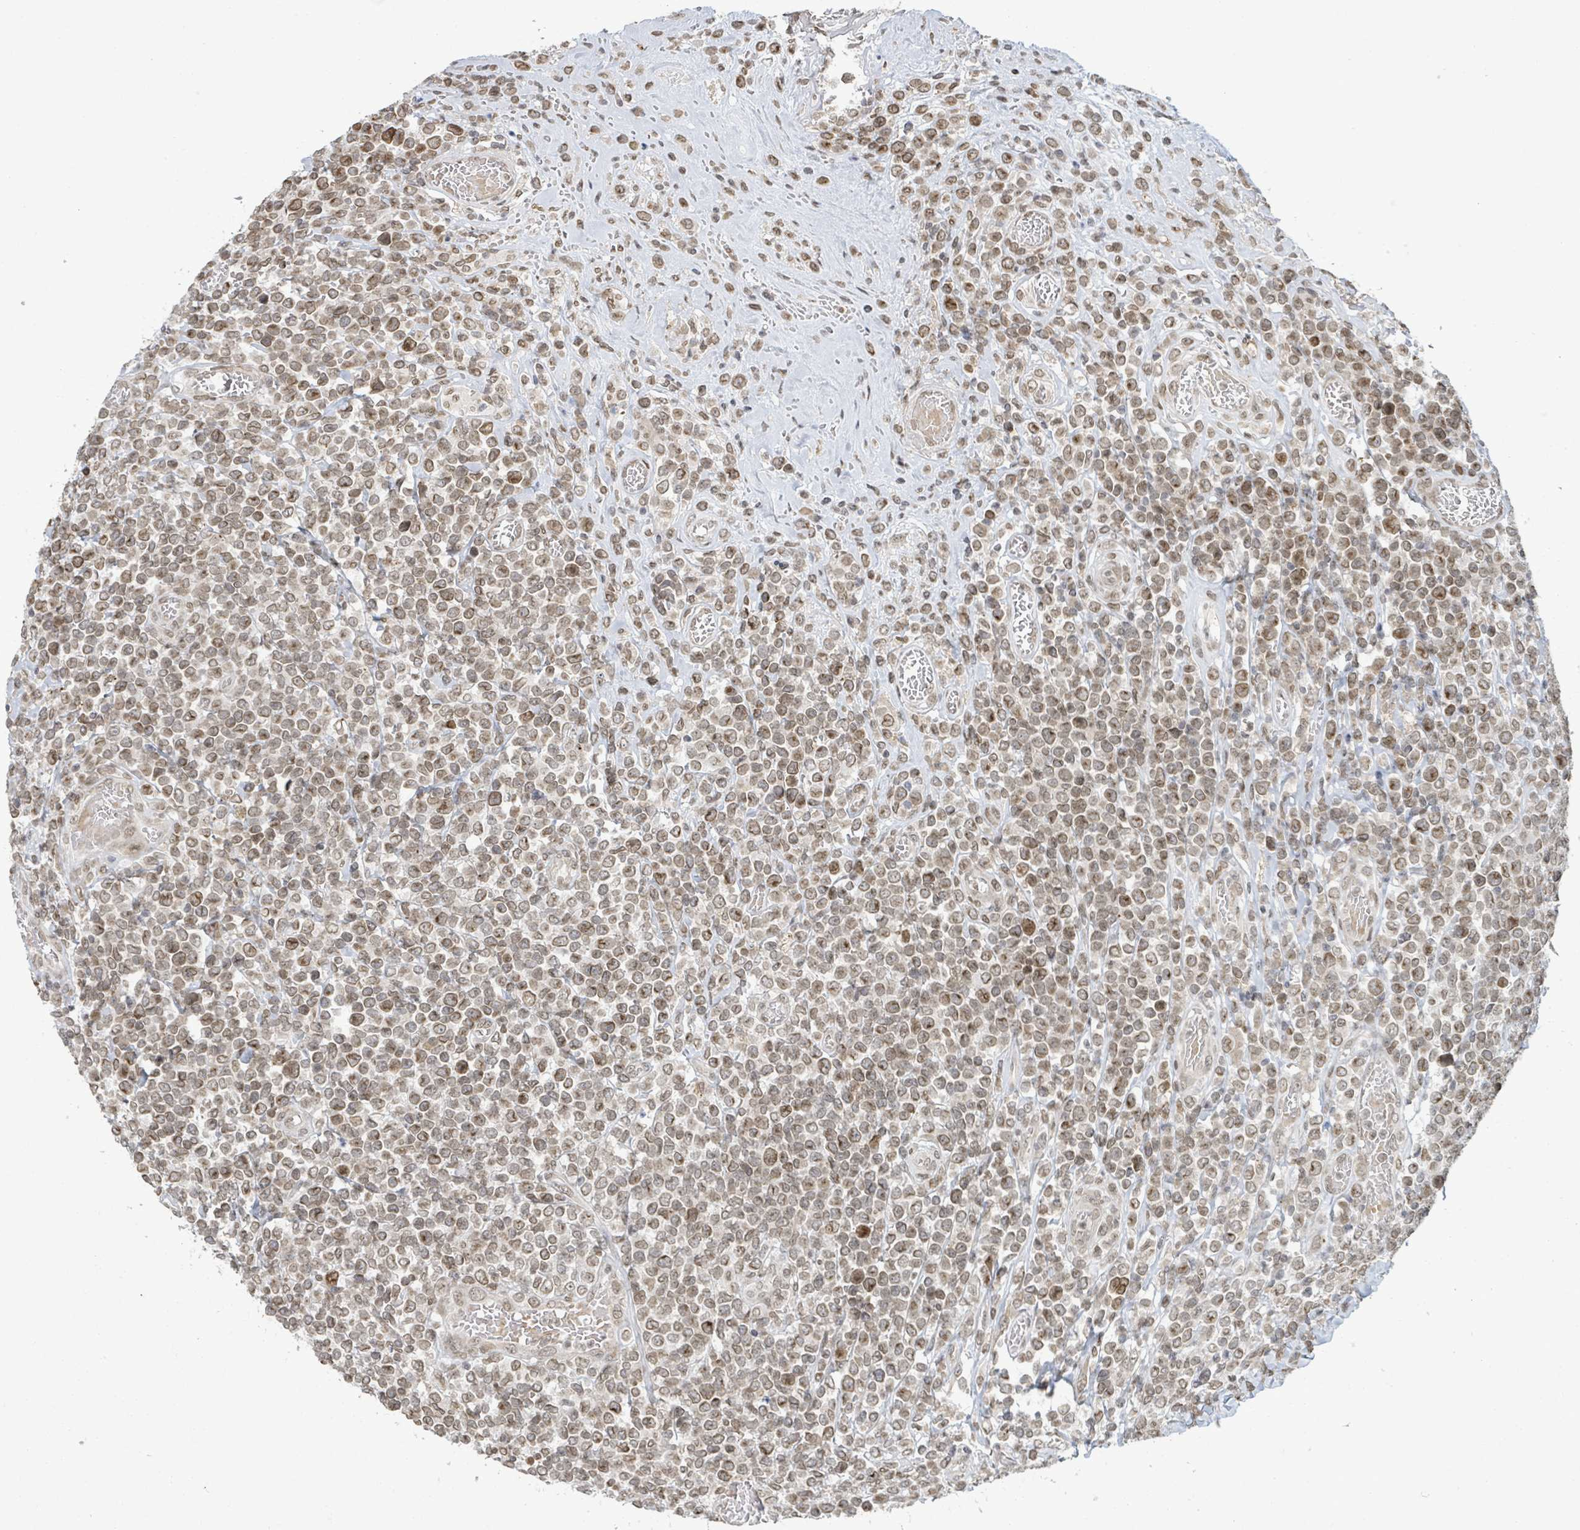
{"staining": {"intensity": "moderate", "quantity": ">75%", "location": "nuclear"}, "tissue": "lymphoma", "cell_type": "Tumor cells", "image_type": "cancer", "snomed": [{"axis": "morphology", "description": "Malignant lymphoma, non-Hodgkin's type, High grade"}, {"axis": "topography", "description": "Soft tissue"}], "caption": "Immunohistochemistry image of human high-grade malignant lymphoma, non-Hodgkin's type stained for a protein (brown), which exhibits medium levels of moderate nuclear positivity in about >75% of tumor cells.", "gene": "SBF2", "patient": {"sex": "female", "age": 56}}